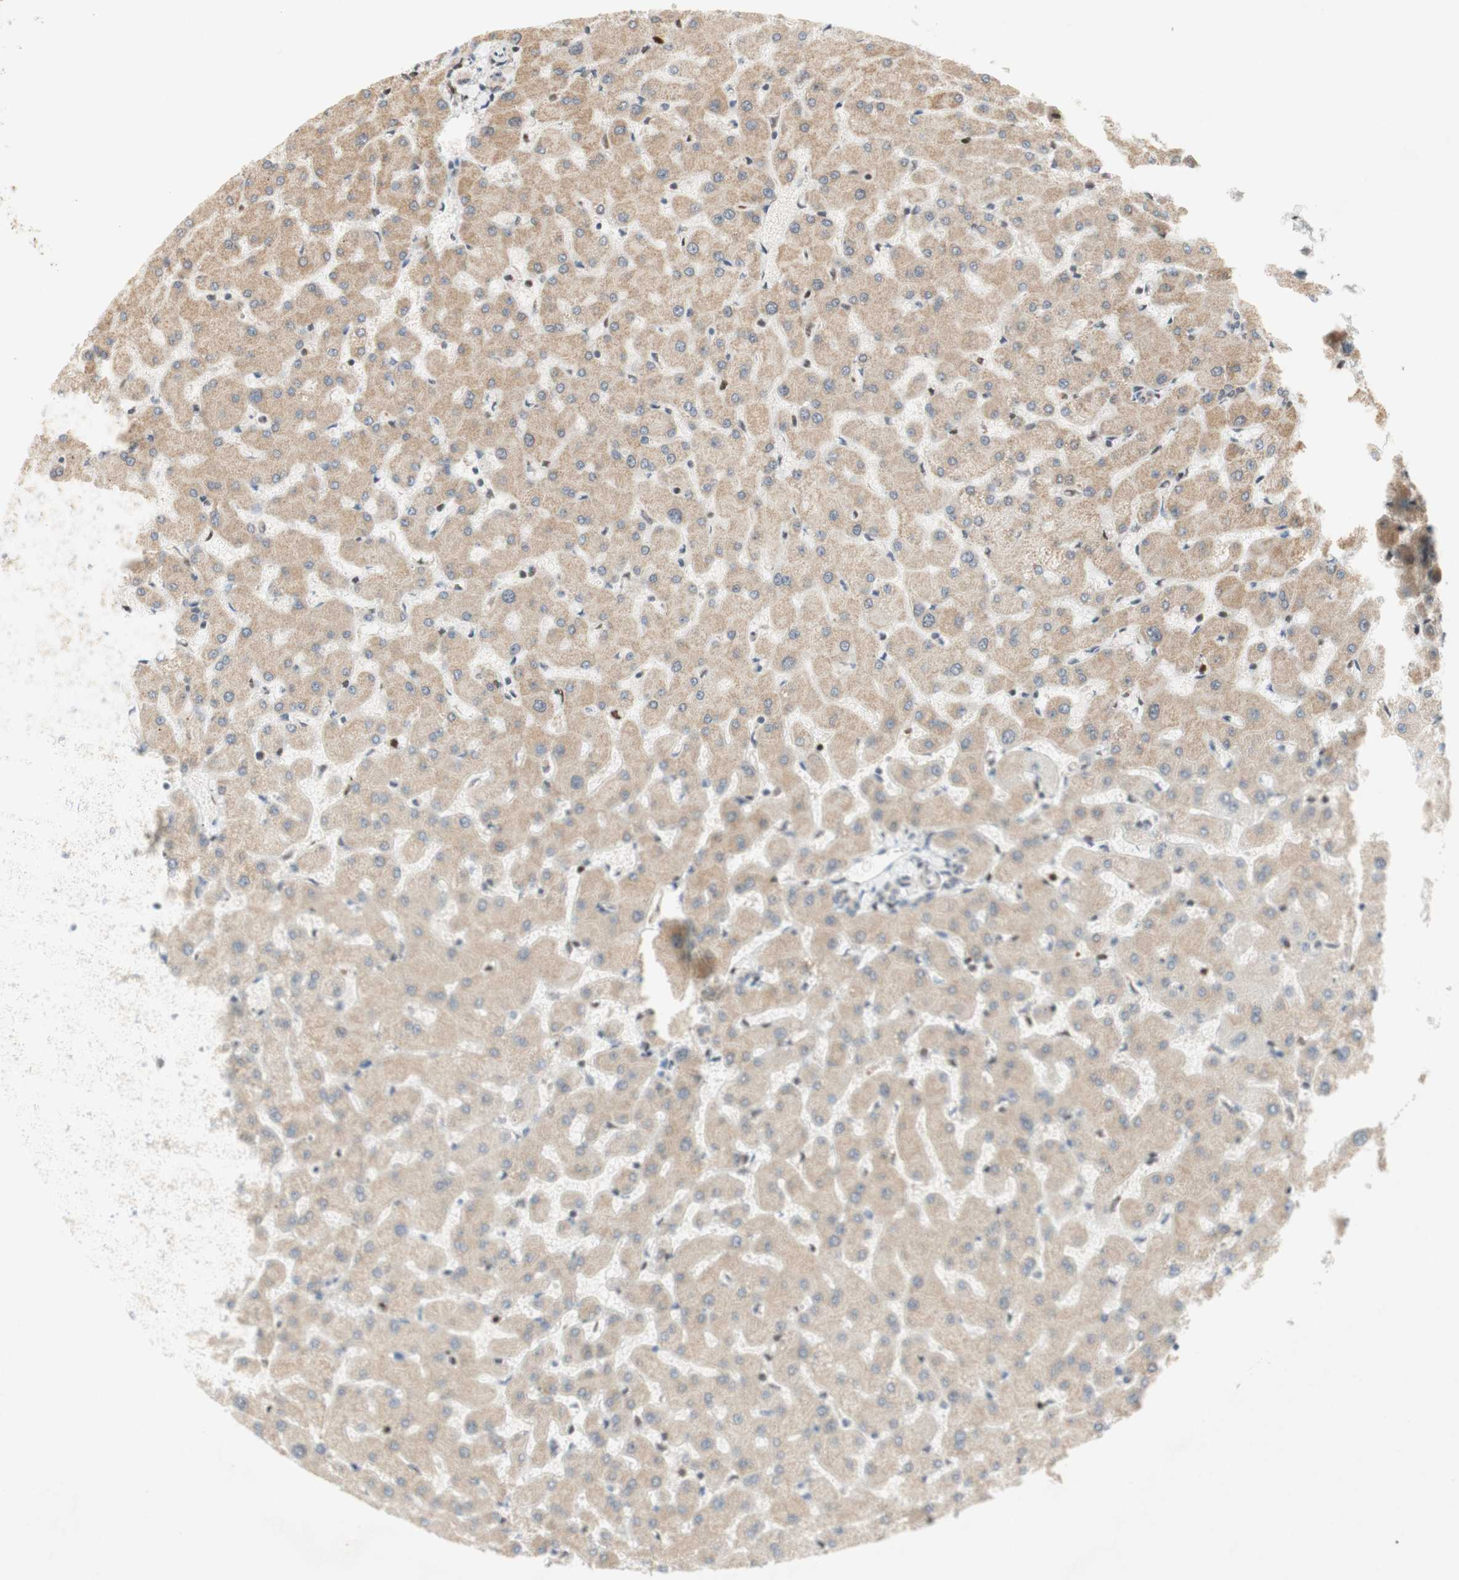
{"staining": {"intensity": "weak", "quantity": "25%-75%", "location": "cytoplasmic/membranous"}, "tissue": "liver", "cell_type": "Cholangiocytes", "image_type": "normal", "snomed": [{"axis": "morphology", "description": "Normal tissue, NOS"}, {"axis": "topography", "description": "Liver"}], "caption": "Immunohistochemical staining of benign human liver reveals 25%-75% levels of weak cytoplasmic/membranous protein staining in about 25%-75% of cholangiocytes.", "gene": "DNMT3A", "patient": {"sex": "female", "age": 63}}